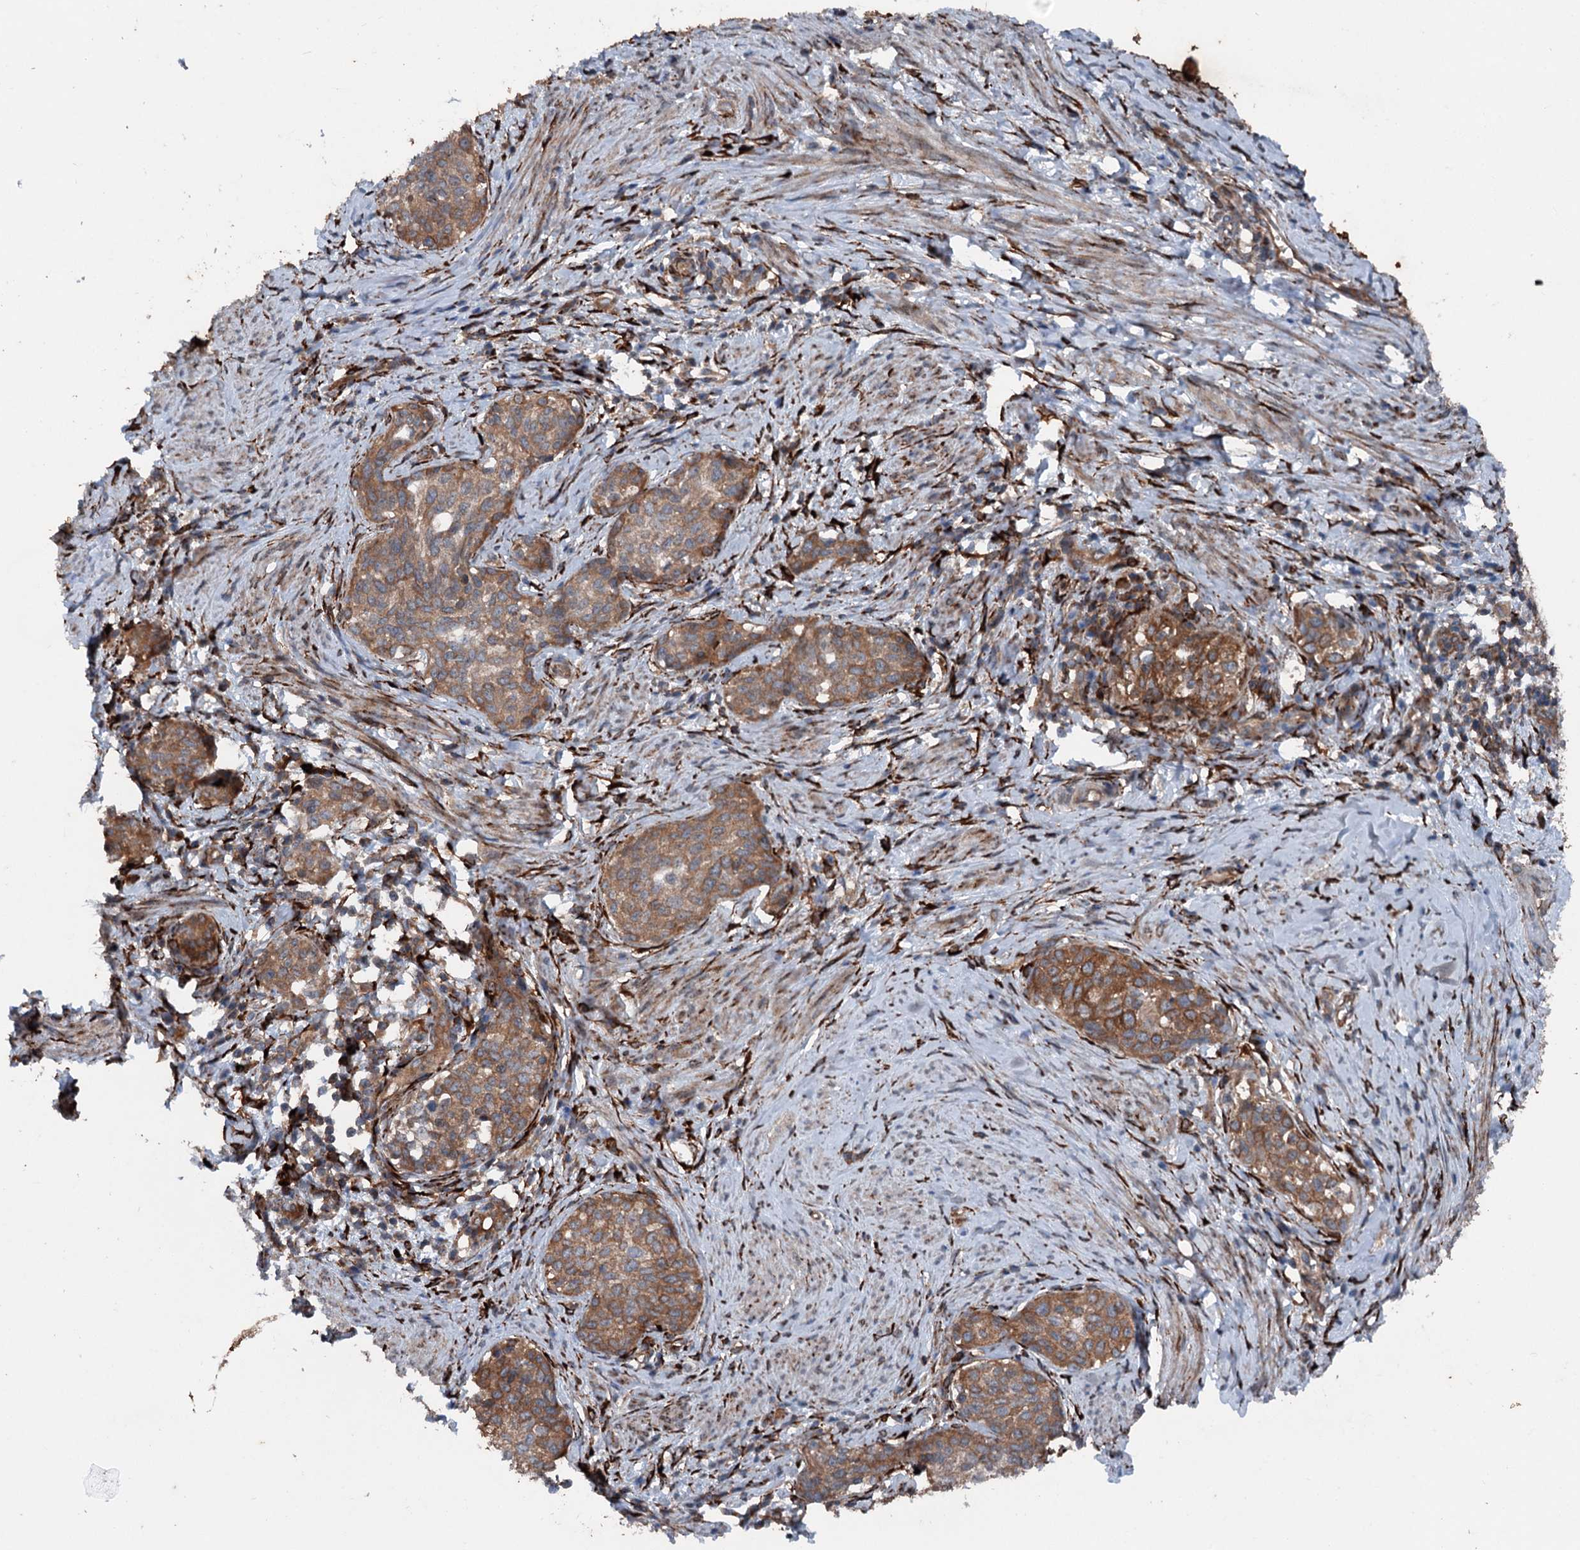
{"staining": {"intensity": "moderate", "quantity": ">75%", "location": "cytoplasmic/membranous"}, "tissue": "cervical cancer", "cell_type": "Tumor cells", "image_type": "cancer", "snomed": [{"axis": "morphology", "description": "Squamous cell carcinoma, NOS"}, {"axis": "morphology", "description": "Adenocarcinoma, NOS"}, {"axis": "topography", "description": "Cervix"}], "caption": "High-power microscopy captured an immunohistochemistry (IHC) image of cervical cancer (squamous cell carcinoma), revealing moderate cytoplasmic/membranous positivity in approximately >75% of tumor cells.", "gene": "DDIAS", "patient": {"sex": "female", "age": 52}}